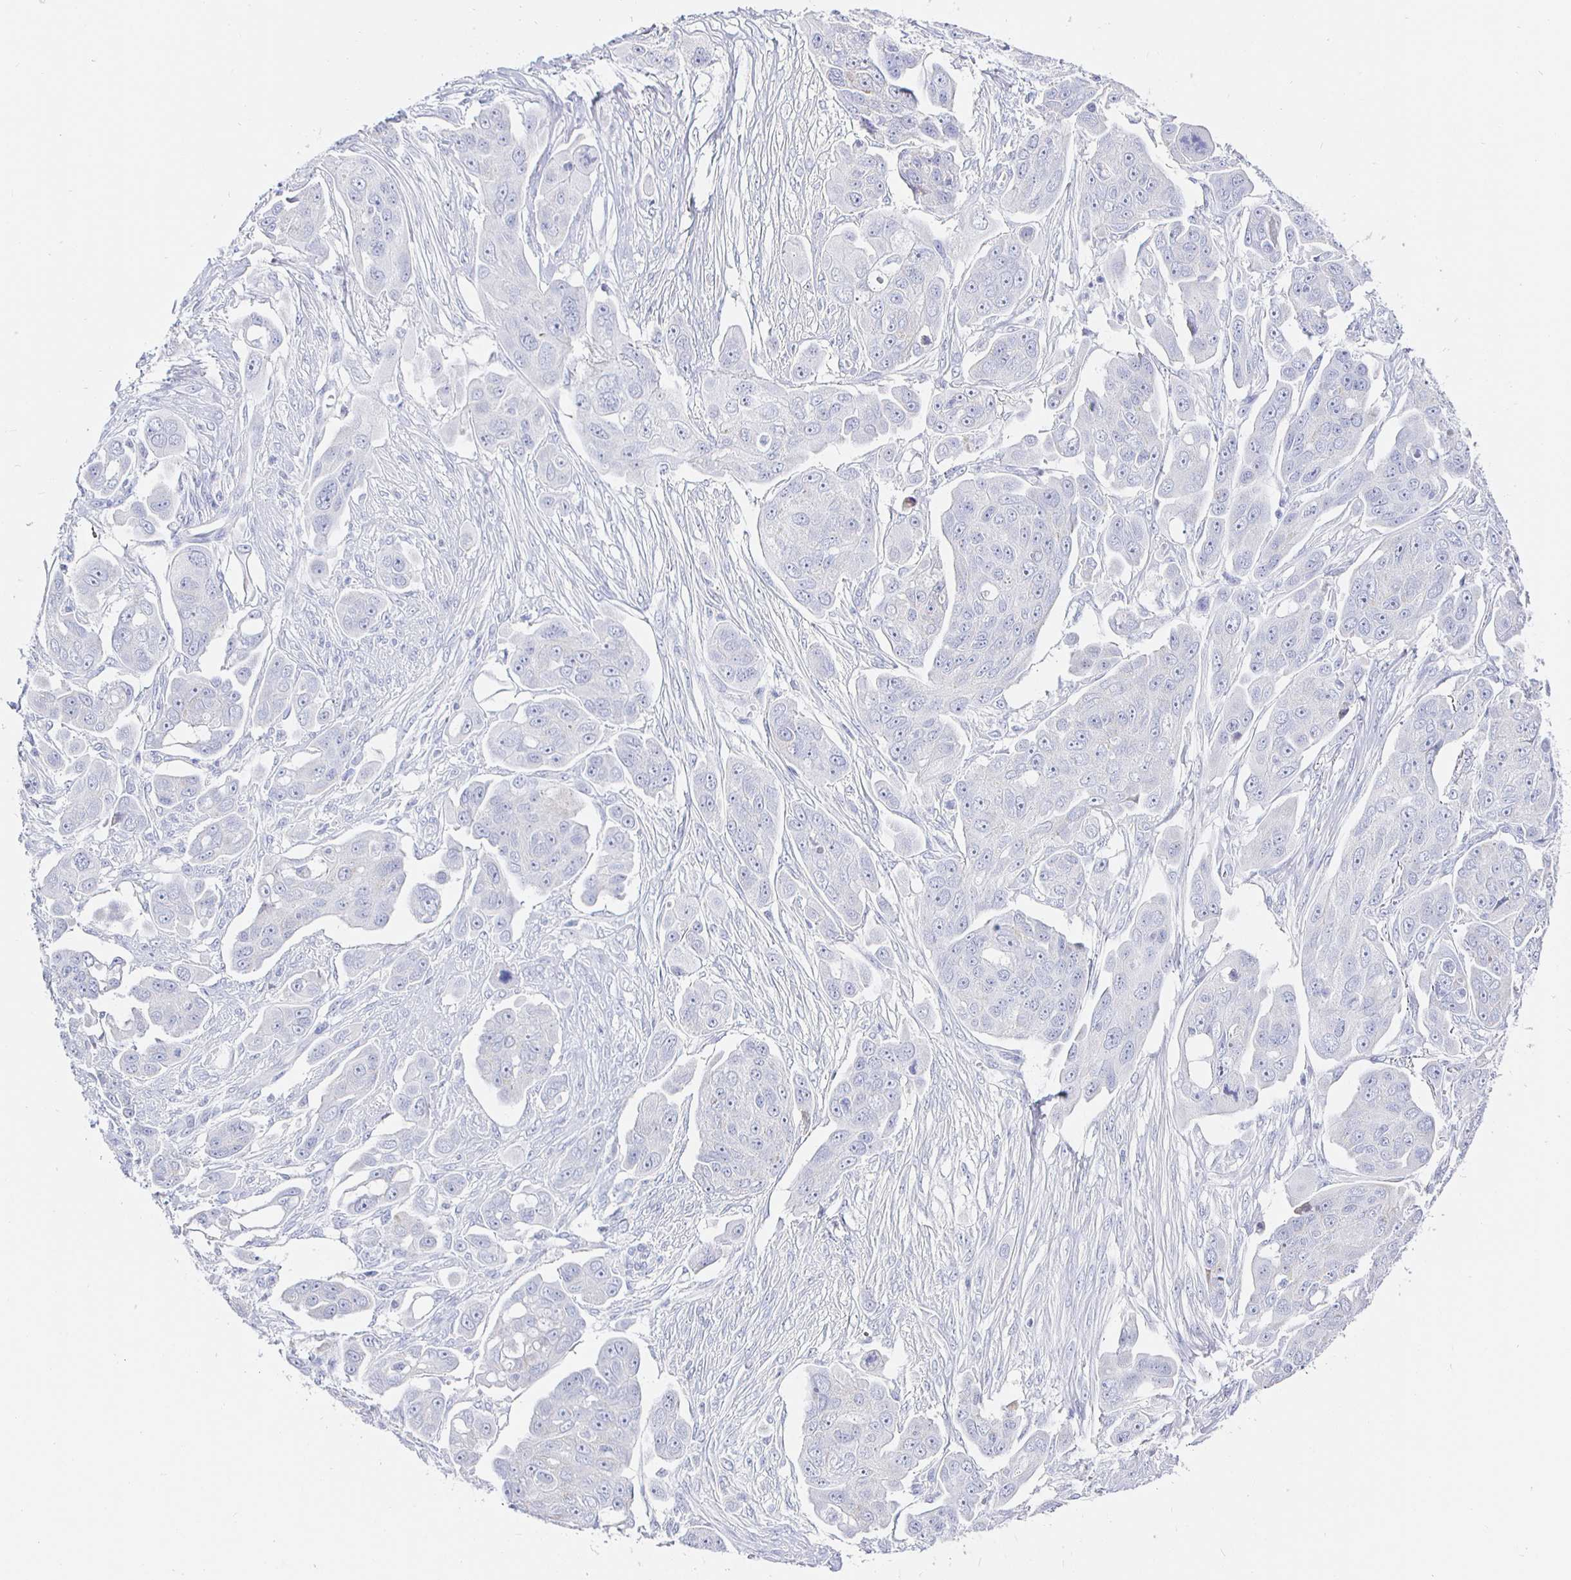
{"staining": {"intensity": "negative", "quantity": "none", "location": "none"}, "tissue": "ovarian cancer", "cell_type": "Tumor cells", "image_type": "cancer", "snomed": [{"axis": "morphology", "description": "Carcinoma, endometroid"}, {"axis": "topography", "description": "Ovary"}], "caption": "Tumor cells show no significant expression in ovarian endometroid carcinoma. (Brightfield microscopy of DAB immunohistochemistry (IHC) at high magnification).", "gene": "CR2", "patient": {"sex": "female", "age": 70}}